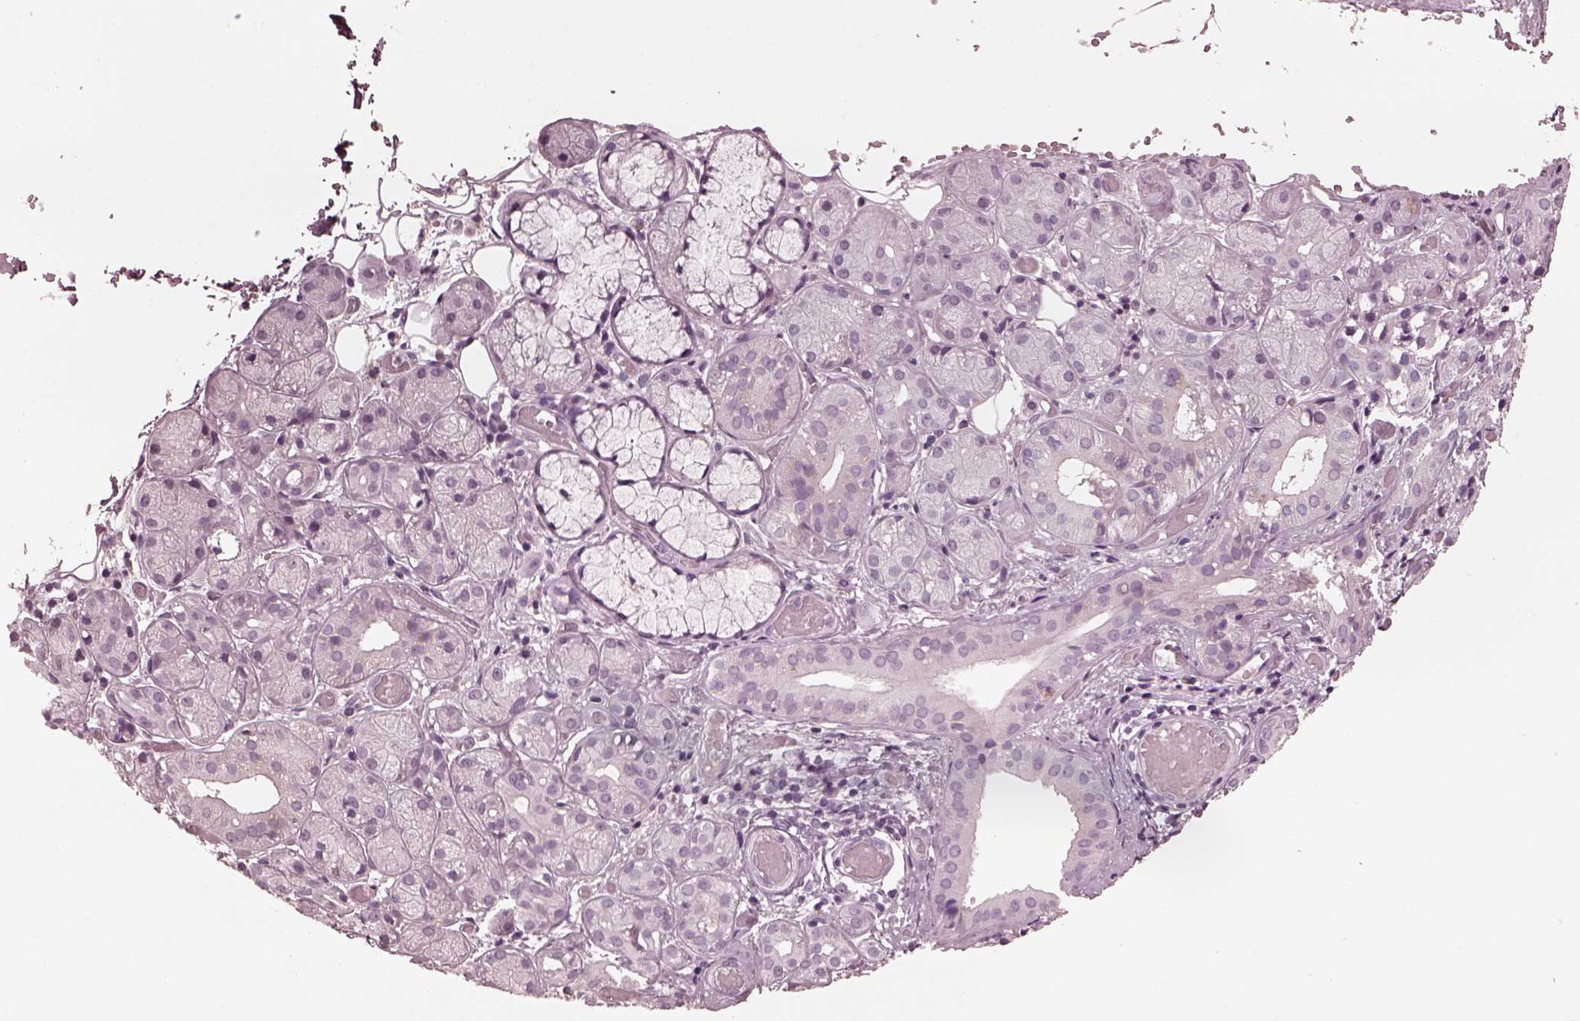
{"staining": {"intensity": "negative", "quantity": "none", "location": "none"}, "tissue": "salivary gland", "cell_type": "Glandular cells", "image_type": "normal", "snomed": [{"axis": "morphology", "description": "Normal tissue, NOS"}, {"axis": "topography", "description": "Salivary gland"}, {"axis": "topography", "description": "Peripheral nerve tissue"}], "caption": "IHC micrograph of benign salivary gland stained for a protein (brown), which shows no expression in glandular cells. The staining is performed using DAB (3,3'-diaminobenzidine) brown chromogen with nuclei counter-stained in using hematoxylin.", "gene": "CGA", "patient": {"sex": "male", "age": 71}}